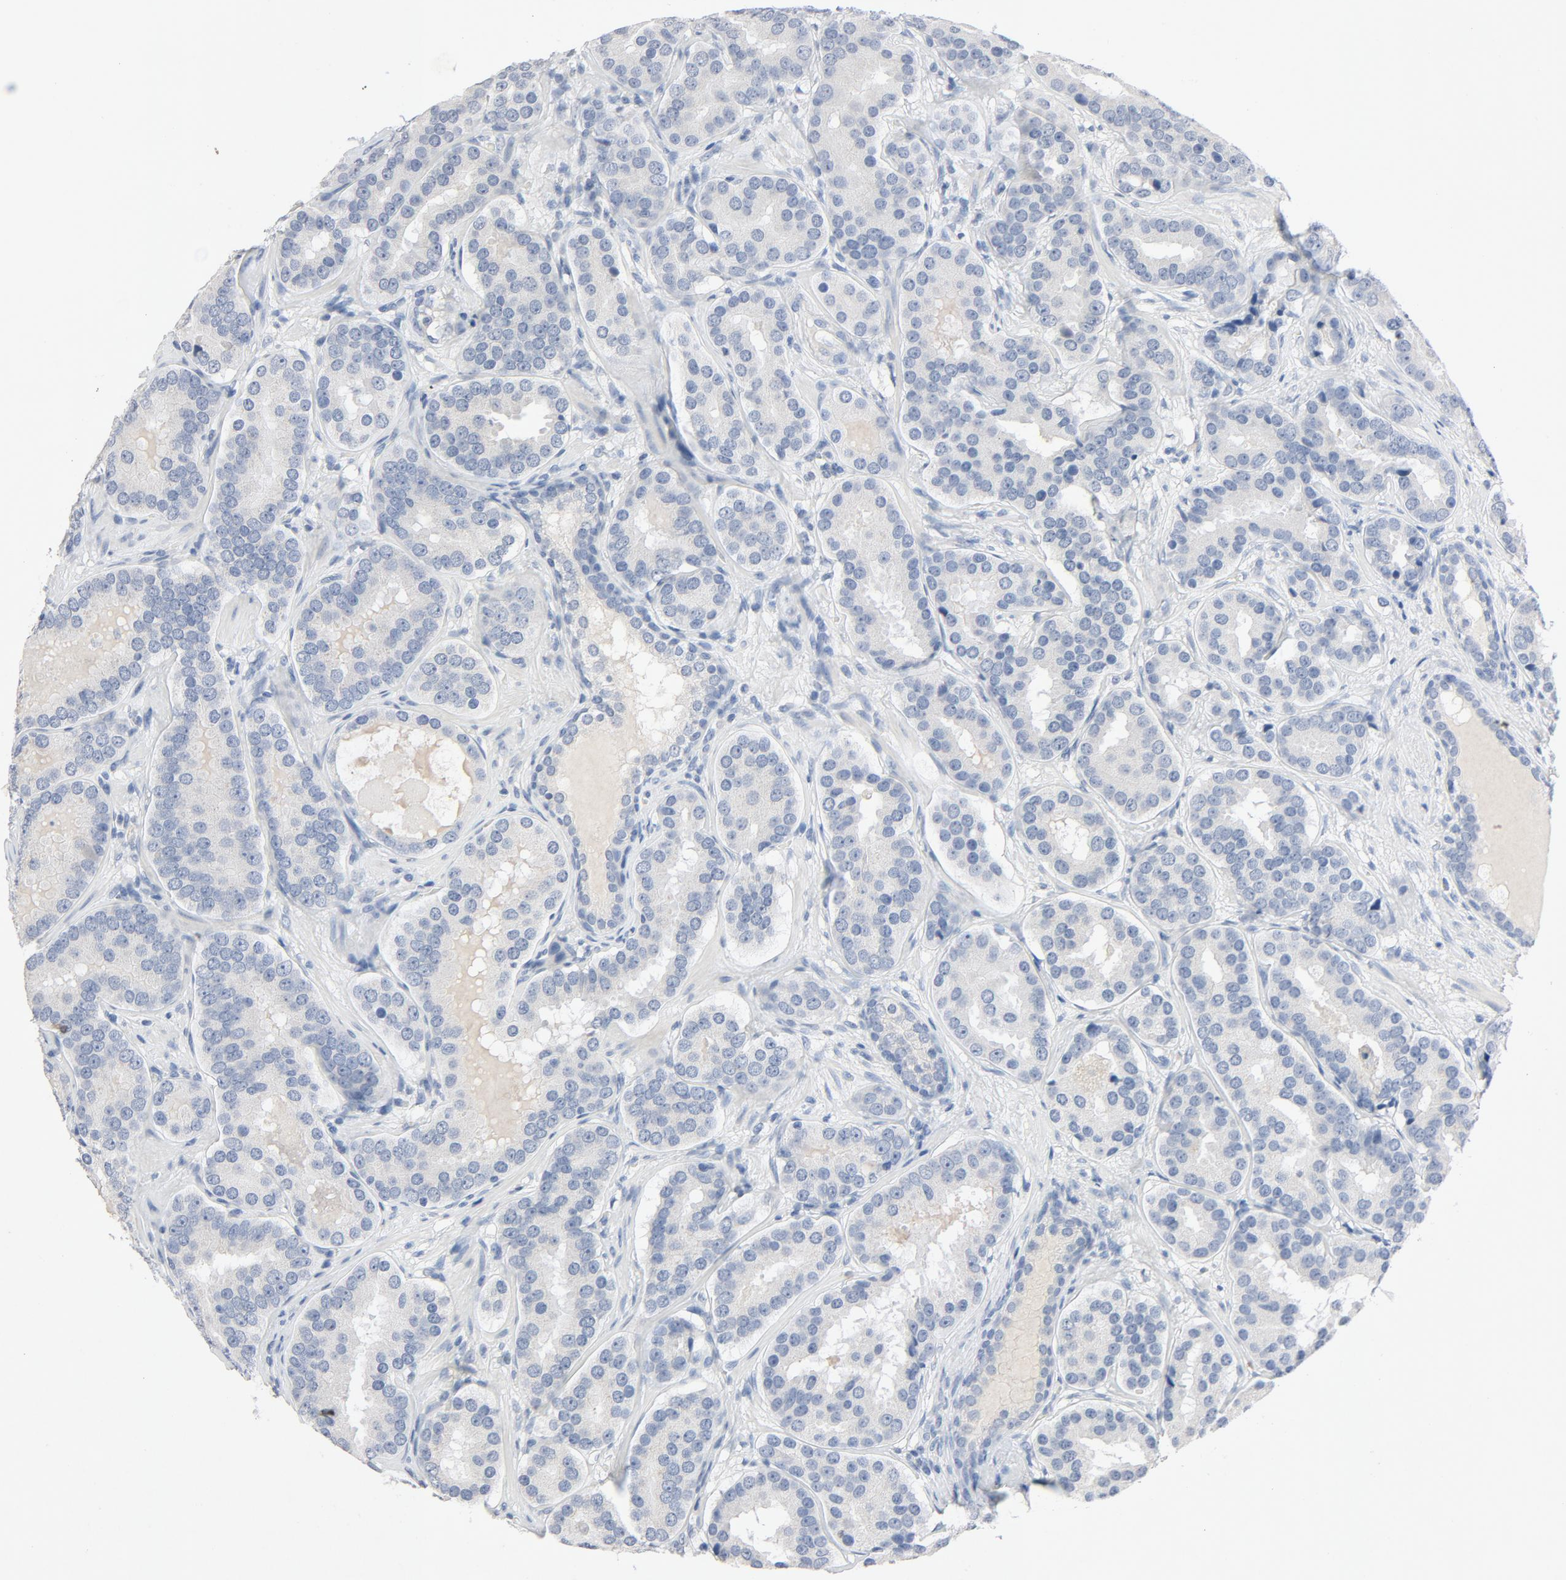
{"staining": {"intensity": "negative", "quantity": "none", "location": "none"}, "tissue": "prostate cancer", "cell_type": "Tumor cells", "image_type": "cancer", "snomed": [{"axis": "morphology", "description": "Adenocarcinoma, Low grade"}, {"axis": "topography", "description": "Prostate"}], "caption": "The IHC histopathology image has no significant positivity in tumor cells of prostate cancer (low-grade adenocarcinoma) tissue. (Immunohistochemistry, brightfield microscopy, high magnification).", "gene": "ZCCHC13", "patient": {"sex": "male", "age": 59}}